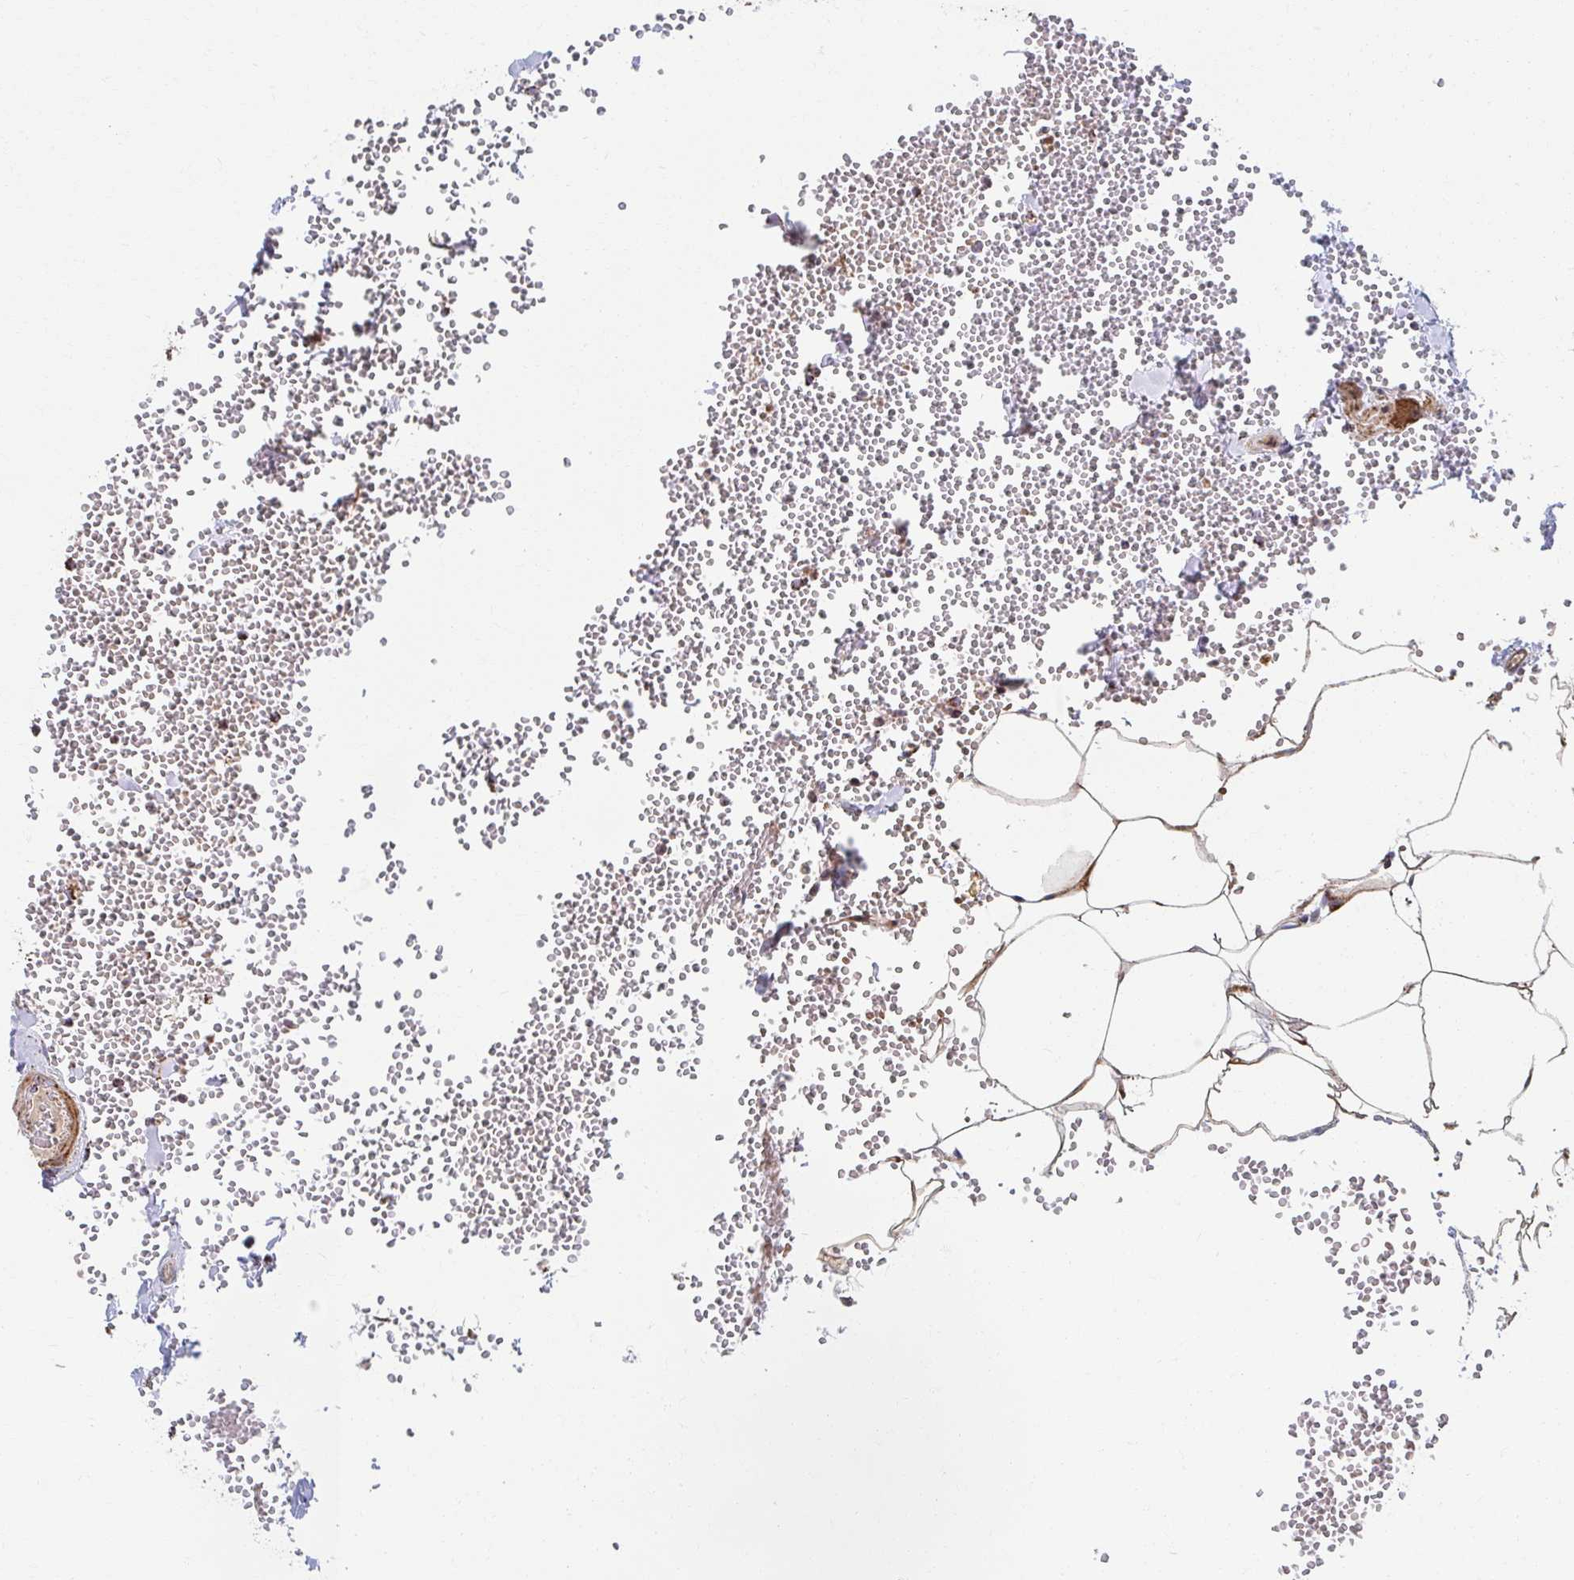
{"staining": {"intensity": "moderate", "quantity": ">75%", "location": "cytoplasmic/membranous"}, "tissue": "colon", "cell_type": "Endothelial cells", "image_type": "normal", "snomed": [{"axis": "morphology", "description": "Normal tissue, NOS"}, {"axis": "topography", "description": "Colon"}], "caption": "Endothelial cells demonstrate medium levels of moderate cytoplasmic/membranous expression in approximately >75% of cells in normal colon. Ihc stains the protein of interest in brown and the nuclei are stained blue.", "gene": "SAT1", "patient": {"sex": "male", "age": 84}}